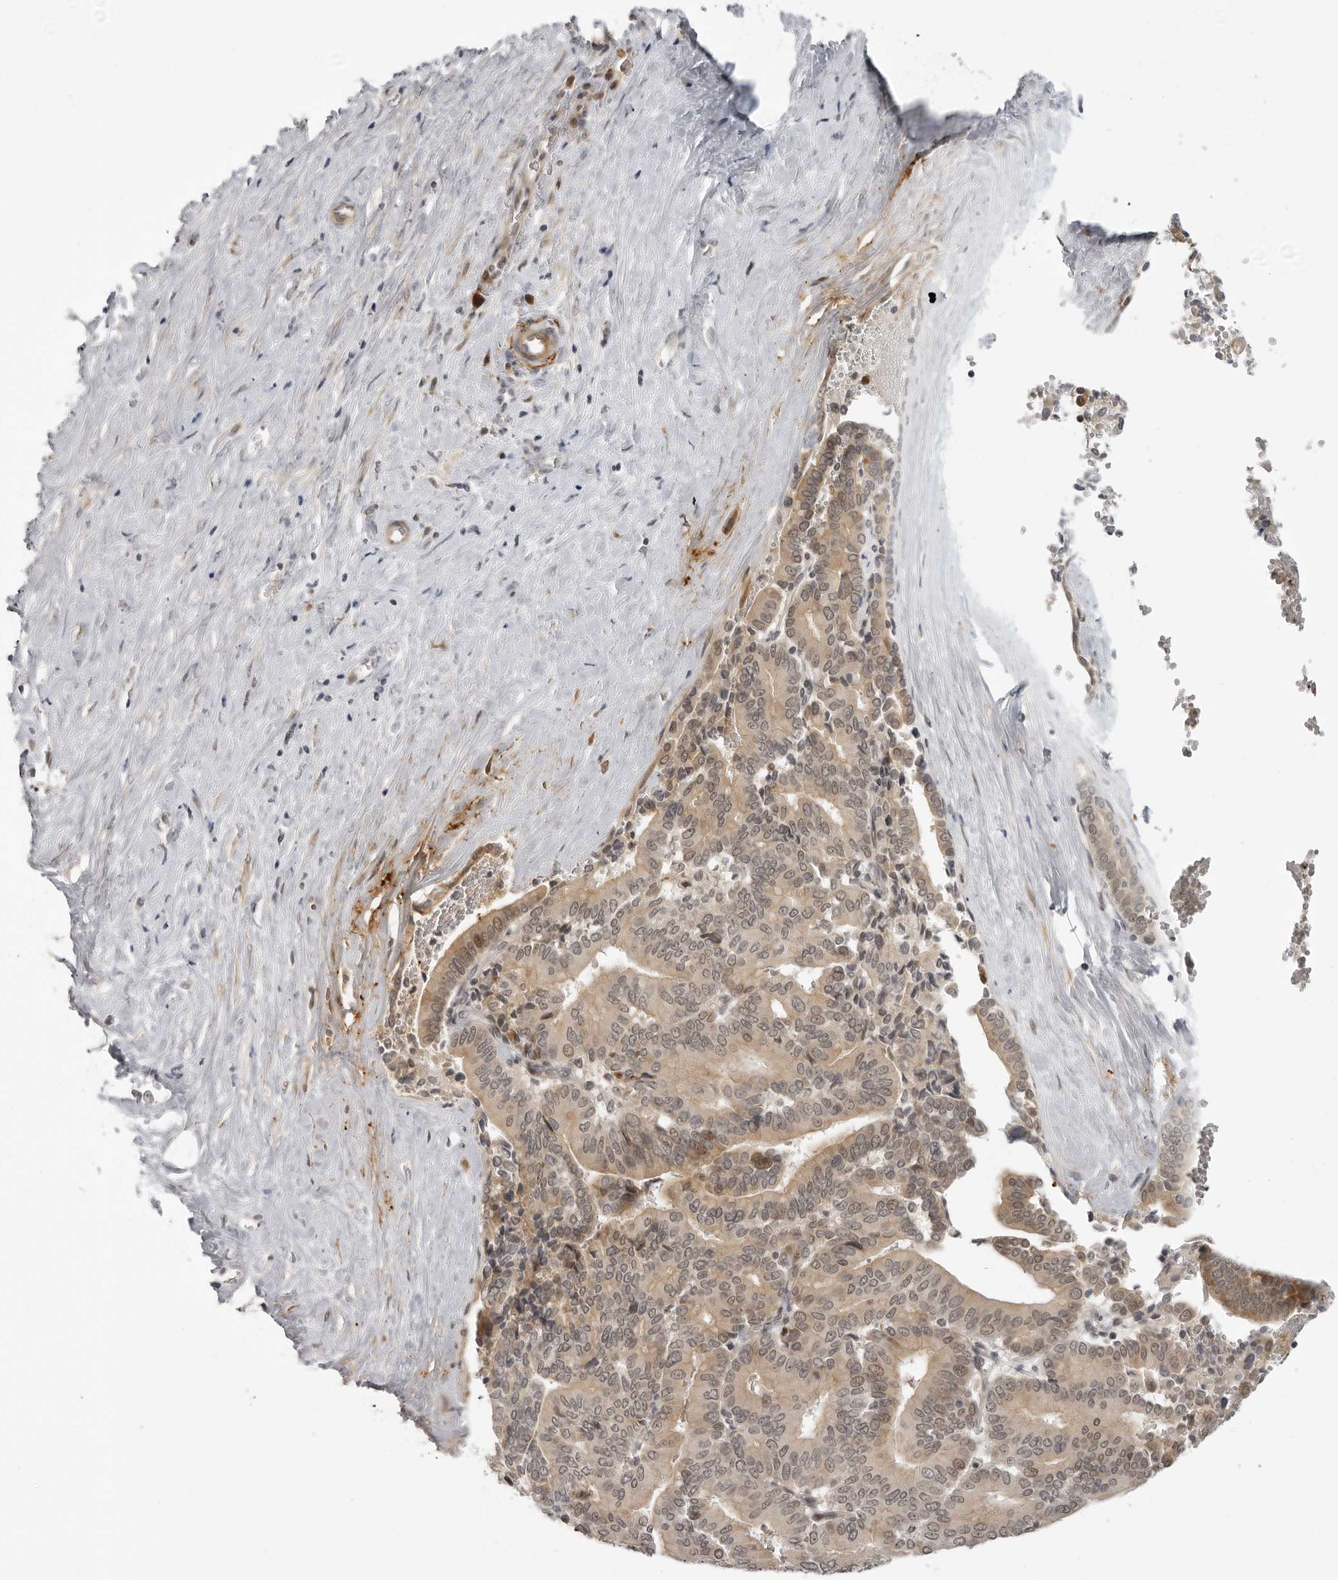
{"staining": {"intensity": "moderate", "quantity": ">75%", "location": "cytoplasmic/membranous,nuclear"}, "tissue": "liver cancer", "cell_type": "Tumor cells", "image_type": "cancer", "snomed": [{"axis": "morphology", "description": "Cholangiocarcinoma"}, {"axis": "topography", "description": "Liver"}], "caption": "IHC staining of liver cancer, which displays medium levels of moderate cytoplasmic/membranous and nuclear positivity in about >75% of tumor cells indicating moderate cytoplasmic/membranous and nuclear protein expression. The staining was performed using DAB (brown) for protein detection and nuclei were counterstained in hematoxylin (blue).", "gene": "ALPK2", "patient": {"sex": "female", "age": 75}}